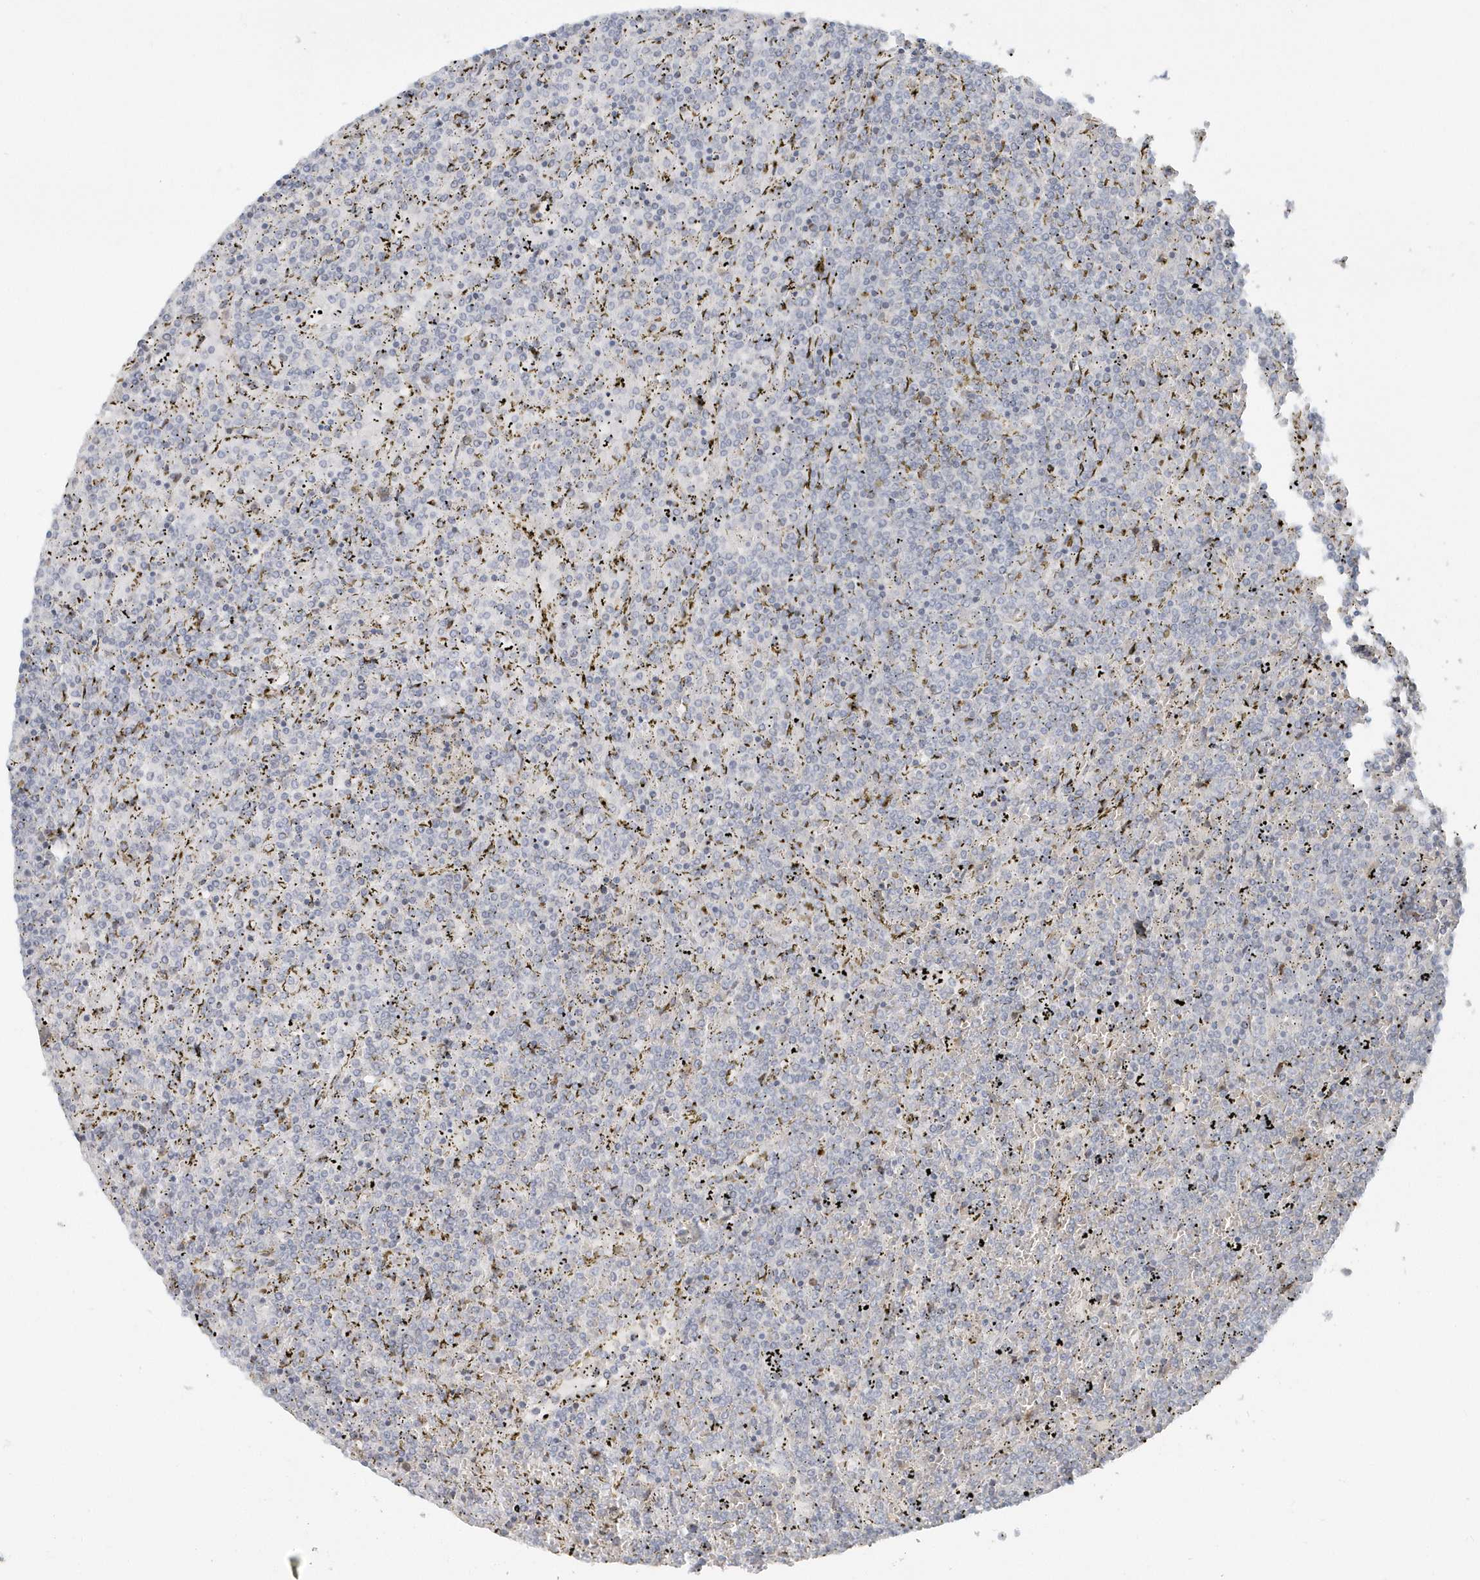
{"staining": {"intensity": "negative", "quantity": "none", "location": "none"}, "tissue": "lymphoma", "cell_type": "Tumor cells", "image_type": "cancer", "snomed": [{"axis": "morphology", "description": "Malignant lymphoma, non-Hodgkin's type, Low grade"}, {"axis": "topography", "description": "Spleen"}], "caption": "Tumor cells are negative for brown protein staining in lymphoma. (DAB IHC, high magnification).", "gene": "DHFR", "patient": {"sex": "female", "age": 19}}